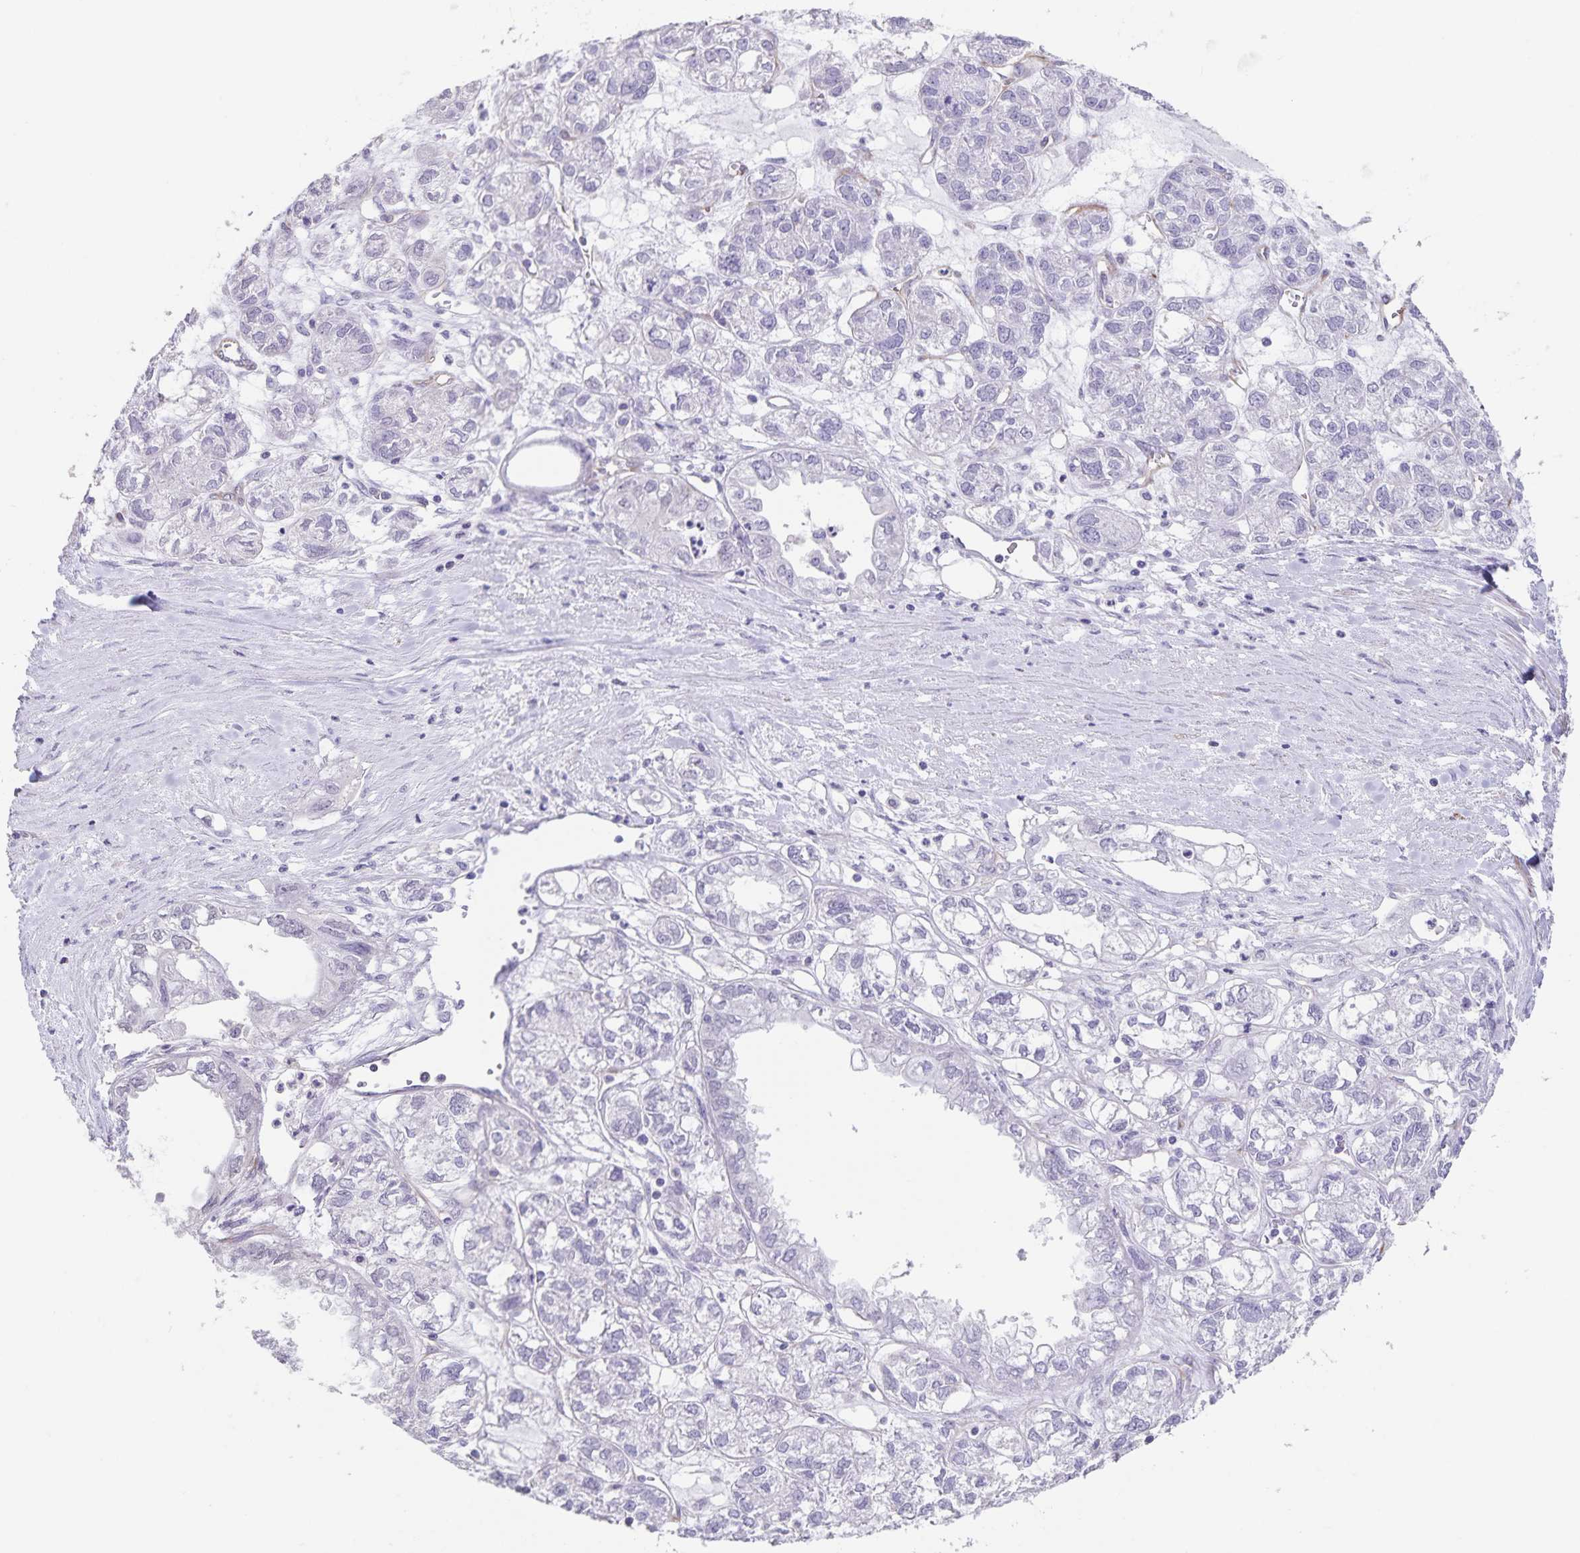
{"staining": {"intensity": "negative", "quantity": "none", "location": "none"}, "tissue": "ovarian cancer", "cell_type": "Tumor cells", "image_type": "cancer", "snomed": [{"axis": "morphology", "description": "Carcinoma, endometroid"}, {"axis": "topography", "description": "Ovary"}], "caption": "High power microscopy photomicrograph of an immunohistochemistry (IHC) micrograph of ovarian endometroid carcinoma, revealing no significant positivity in tumor cells.", "gene": "SYNM", "patient": {"sex": "female", "age": 64}}